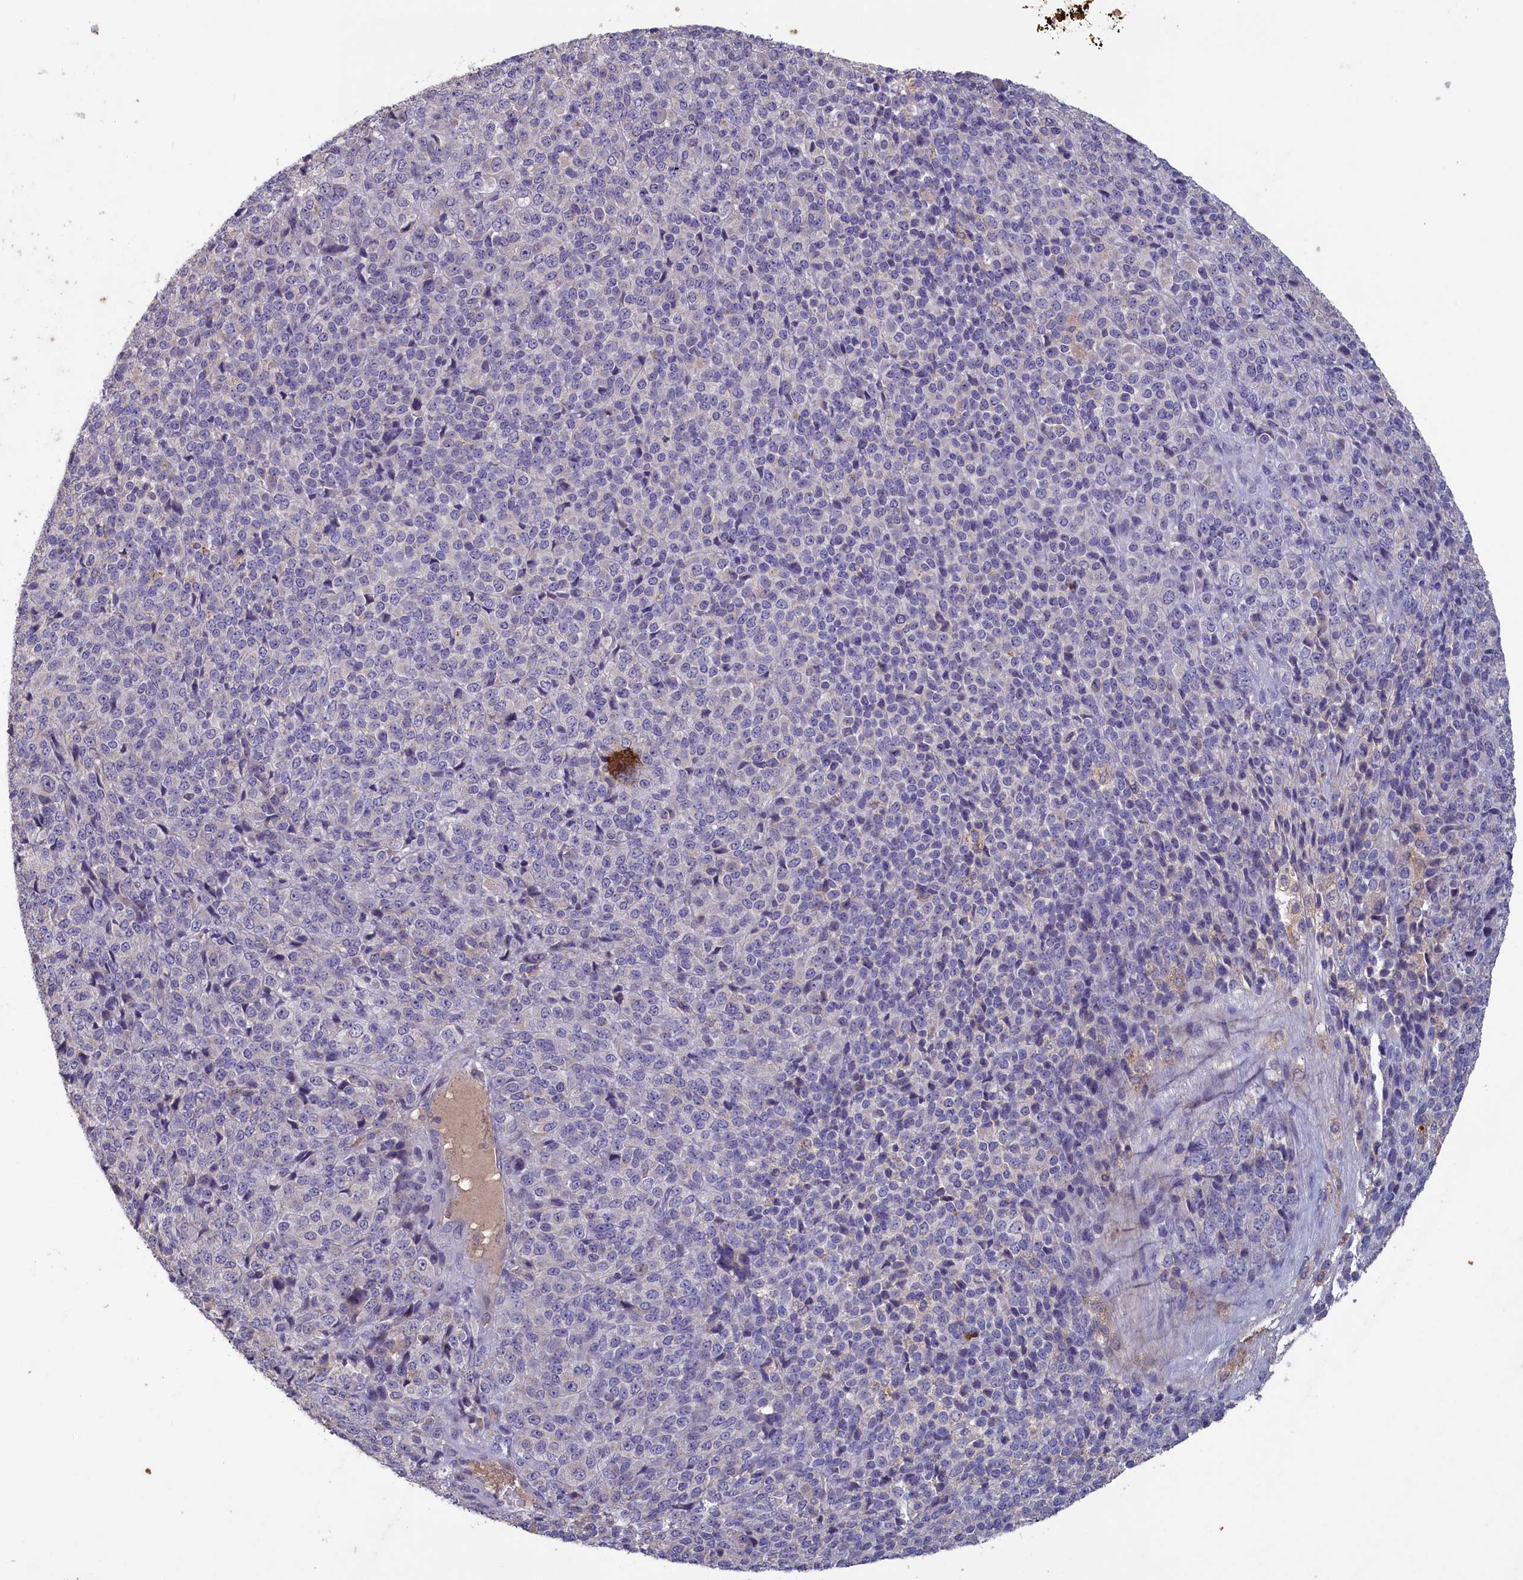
{"staining": {"intensity": "negative", "quantity": "none", "location": "none"}, "tissue": "melanoma", "cell_type": "Tumor cells", "image_type": "cancer", "snomed": [{"axis": "morphology", "description": "Malignant melanoma, Metastatic site"}, {"axis": "topography", "description": "Brain"}], "caption": "An immunohistochemistry (IHC) micrograph of melanoma is shown. There is no staining in tumor cells of melanoma.", "gene": "ATF7IP2", "patient": {"sex": "female", "age": 56}}